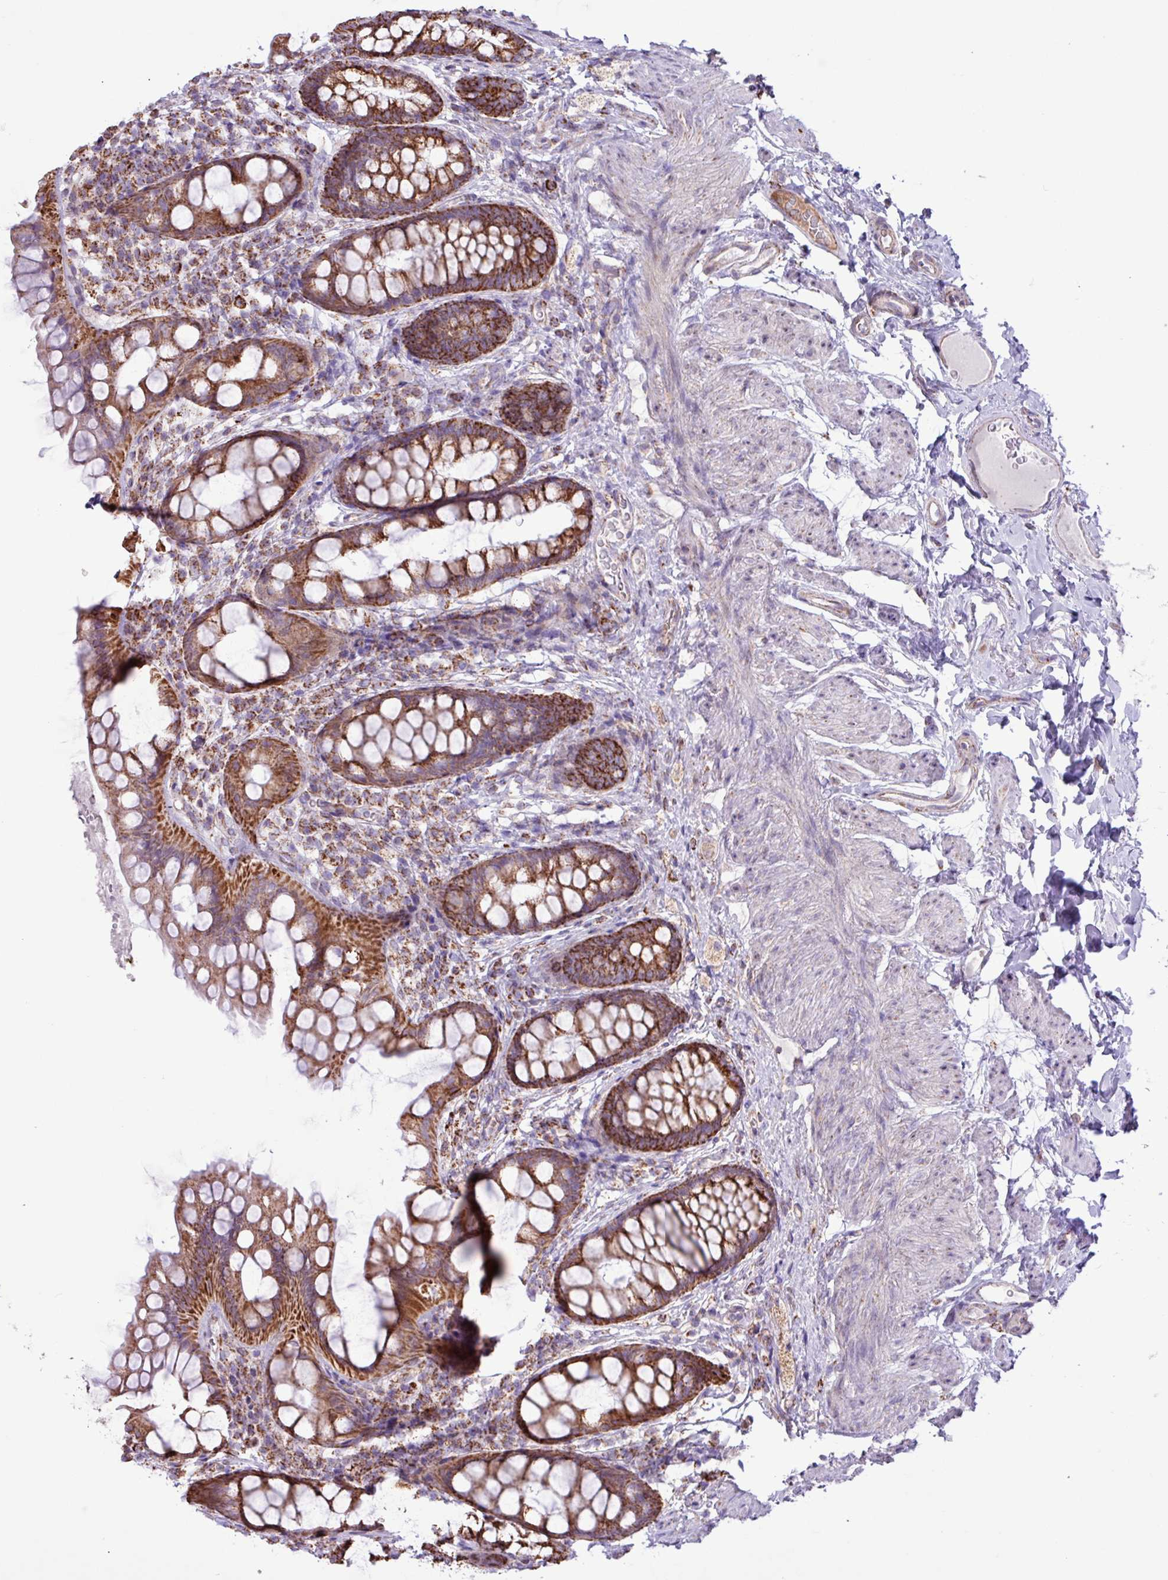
{"staining": {"intensity": "strong", "quantity": ">75%", "location": "cytoplasmic/membranous"}, "tissue": "rectum", "cell_type": "Glandular cells", "image_type": "normal", "snomed": [{"axis": "morphology", "description": "Normal tissue, NOS"}, {"axis": "topography", "description": "Rectum"}, {"axis": "topography", "description": "Peripheral nerve tissue"}], "caption": "Immunohistochemistry micrograph of unremarkable rectum stained for a protein (brown), which demonstrates high levels of strong cytoplasmic/membranous positivity in about >75% of glandular cells.", "gene": "RTL3", "patient": {"sex": "female", "age": 69}}